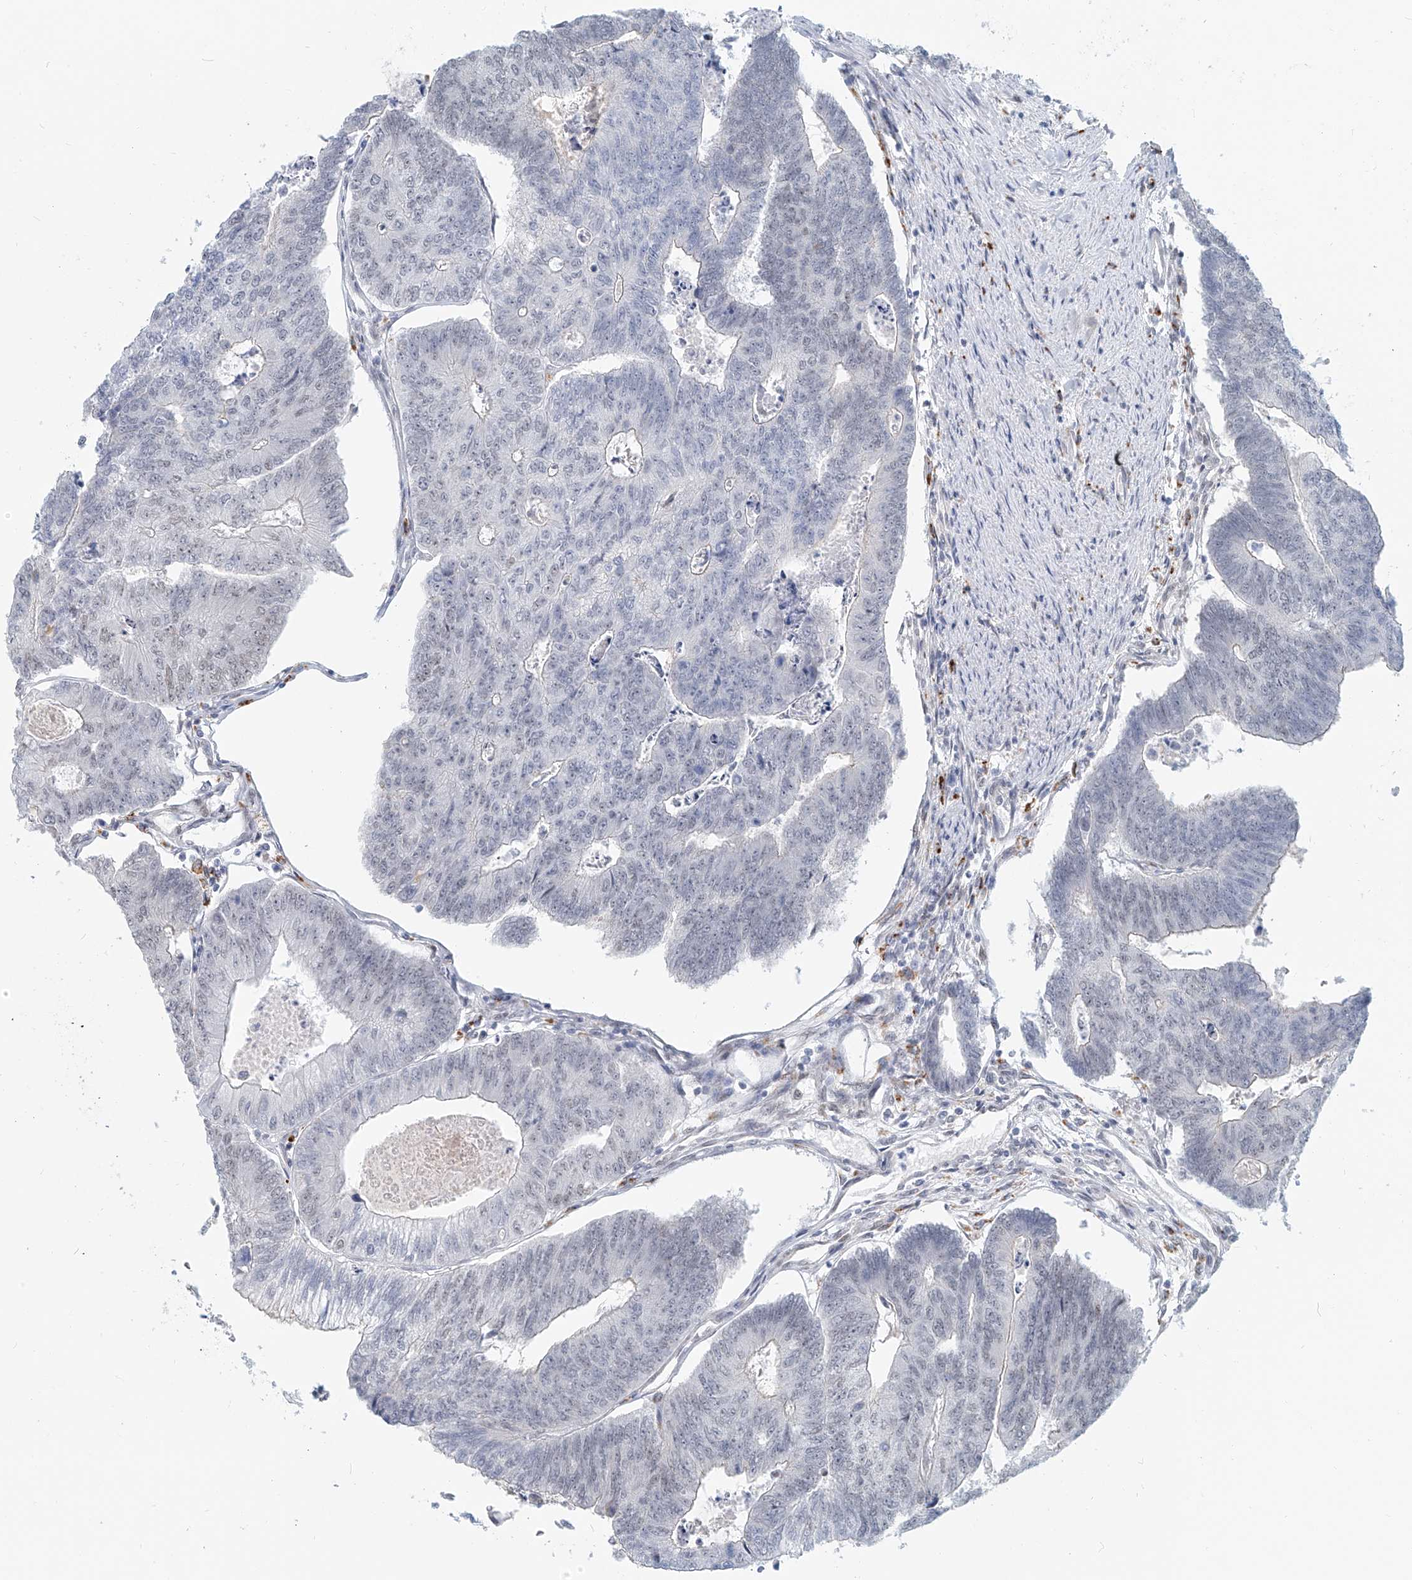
{"staining": {"intensity": "negative", "quantity": "none", "location": "none"}, "tissue": "colorectal cancer", "cell_type": "Tumor cells", "image_type": "cancer", "snomed": [{"axis": "morphology", "description": "Adenocarcinoma, NOS"}, {"axis": "topography", "description": "Colon"}], "caption": "Immunohistochemistry (IHC) of colorectal cancer demonstrates no staining in tumor cells.", "gene": "SASH1", "patient": {"sex": "female", "age": 67}}